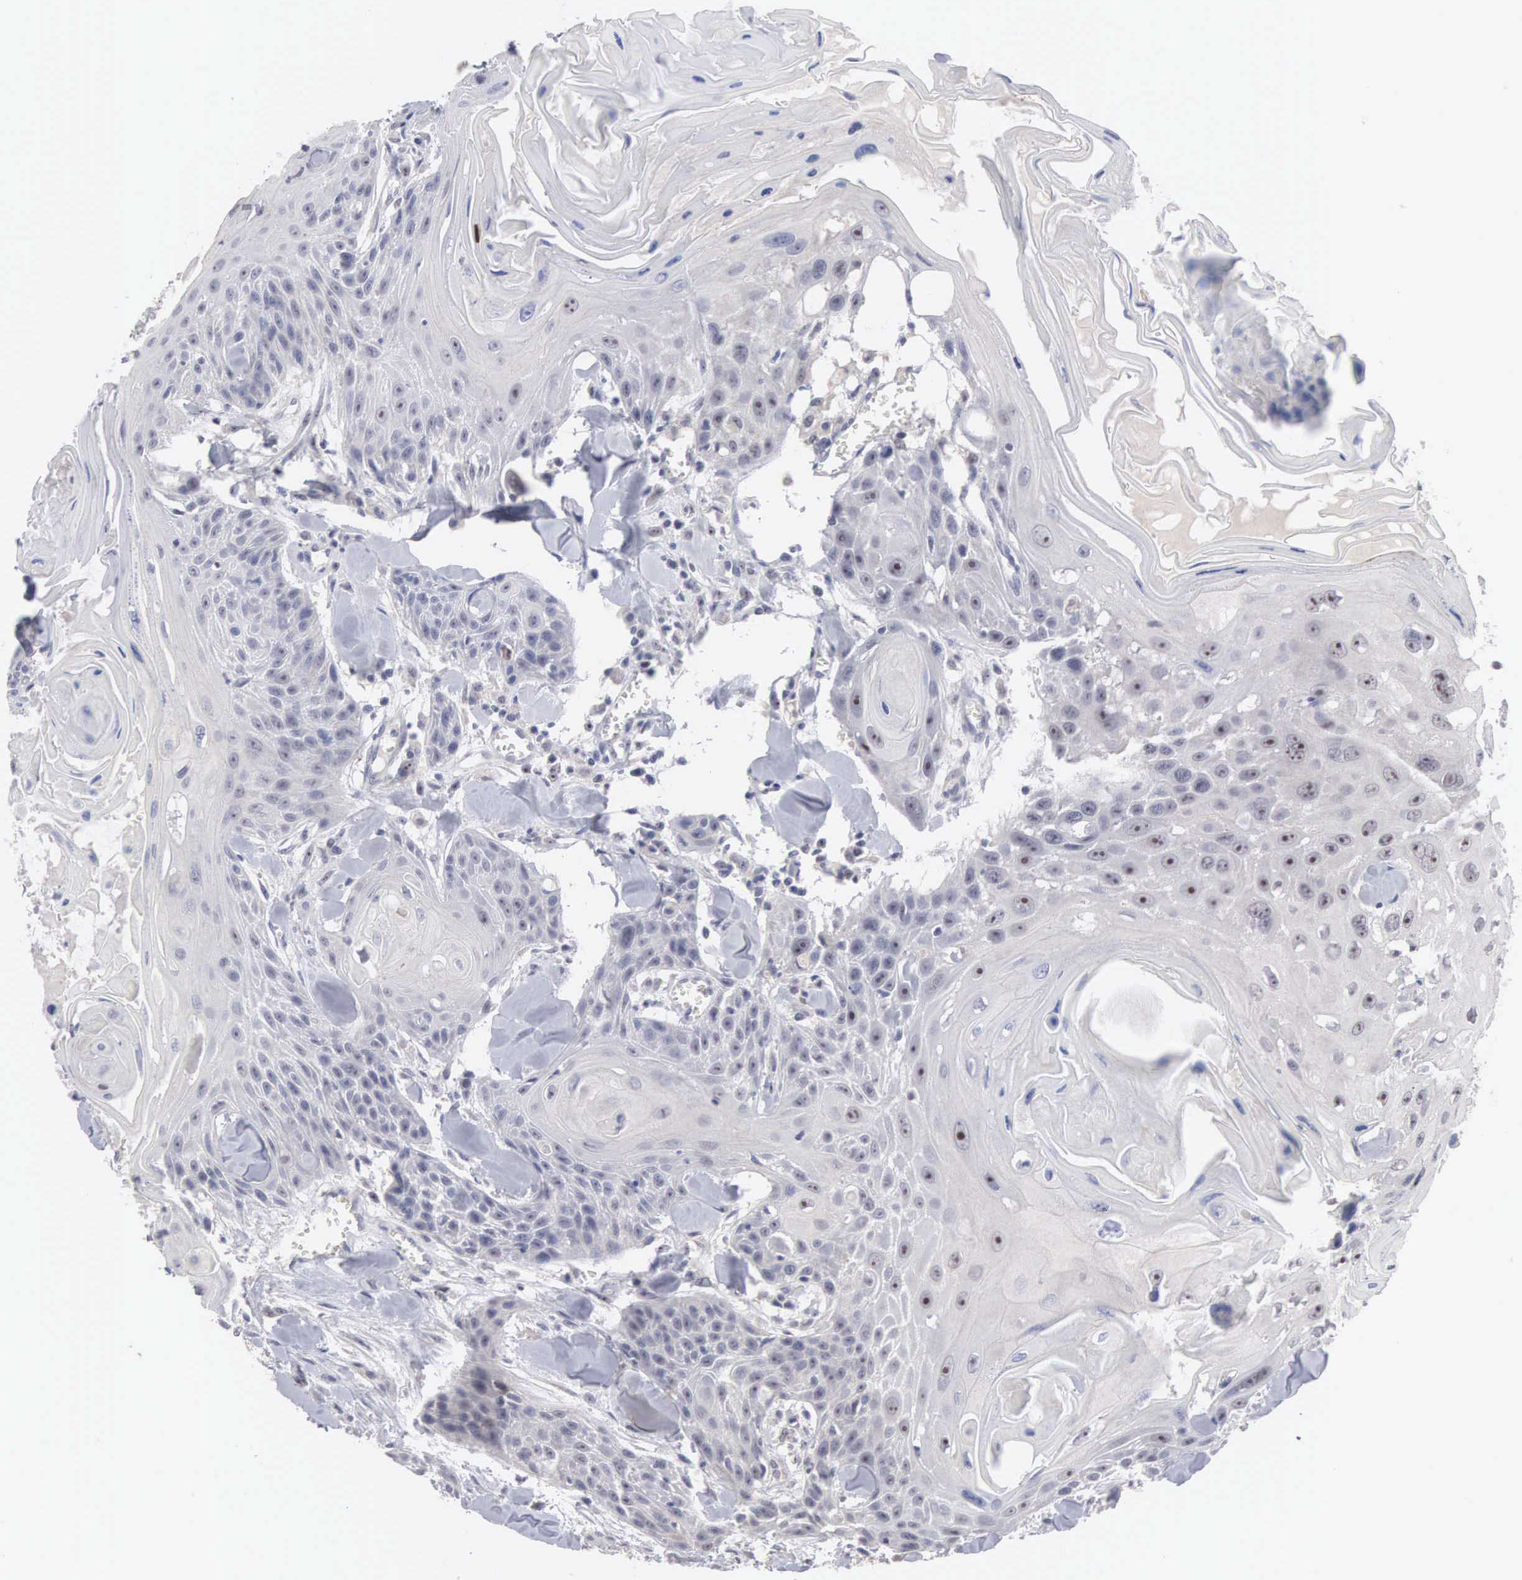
{"staining": {"intensity": "negative", "quantity": "none", "location": "none"}, "tissue": "head and neck cancer", "cell_type": "Tumor cells", "image_type": "cancer", "snomed": [{"axis": "morphology", "description": "Squamous cell carcinoma, NOS"}, {"axis": "morphology", "description": "Squamous cell carcinoma, metastatic, NOS"}, {"axis": "topography", "description": "Lymph node"}, {"axis": "topography", "description": "Salivary gland"}, {"axis": "topography", "description": "Head-Neck"}], "caption": "This is an immunohistochemistry image of head and neck metastatic squamous cell carcinoma. There is no positivity in tumor cells.", "gene": "ACOT4", "patient": {"sex": "female", "age": 74}}